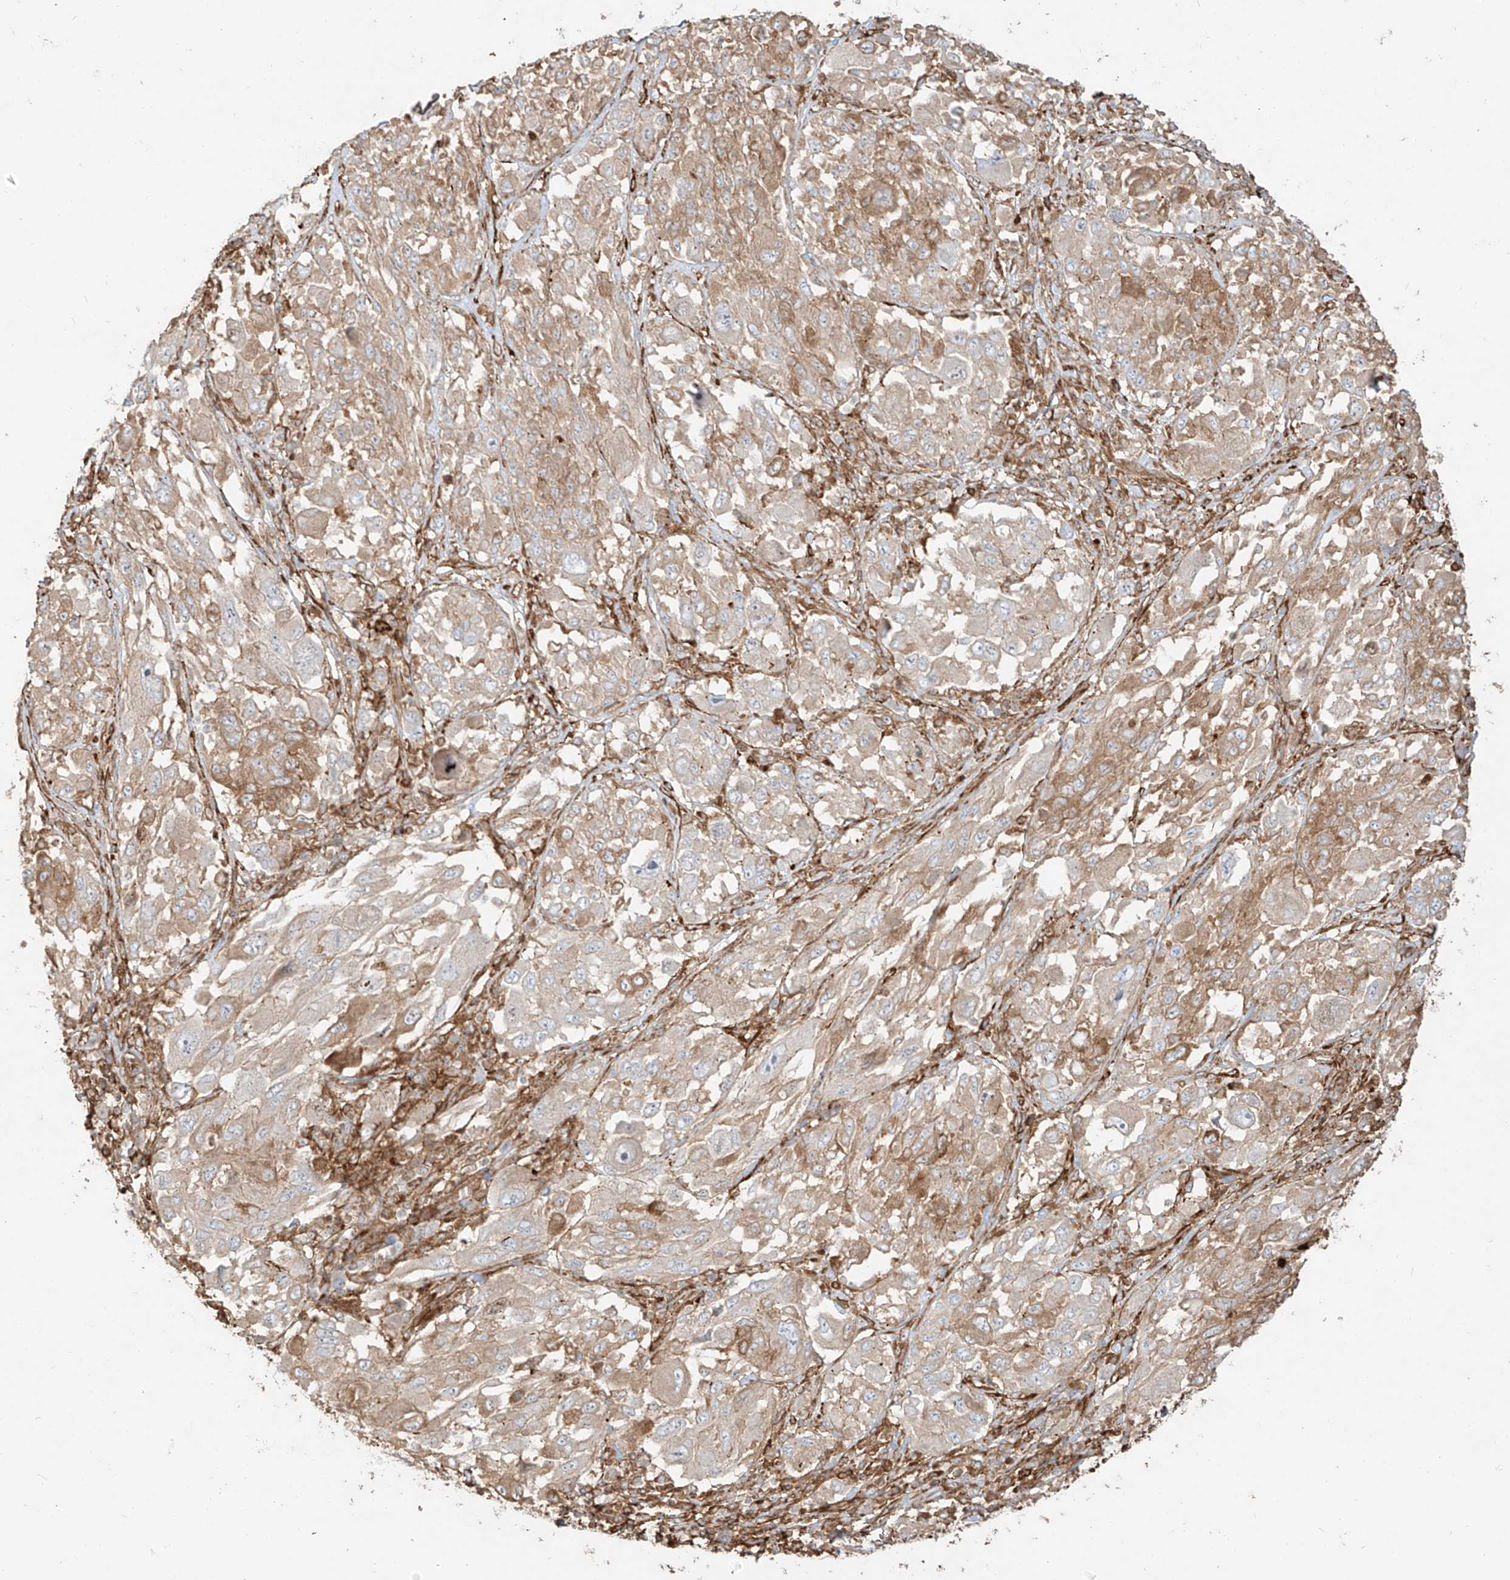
{"staining": {"intensity": "weak", "quantity": ">75%", "location": "cytoplasmic/membranous"}, "tissue": "melanoma", "cell_type": "Tumor cells", "image_type": "cancer", "snomed": [{"axis": "morphology", "description": "Malignant melanoma, NOS"}, {"axis": "topography", "description": "Skin"}], "caption": "A high-resolution micrograph shows immunohistochemistry (IHC) staining of malignant melanoma, which demonstrates weak cytoplasmic/membranous staining in about >75% of tumor cells.", "gene": "SNX9", "patient": {"sex": "female", "age": 91}}